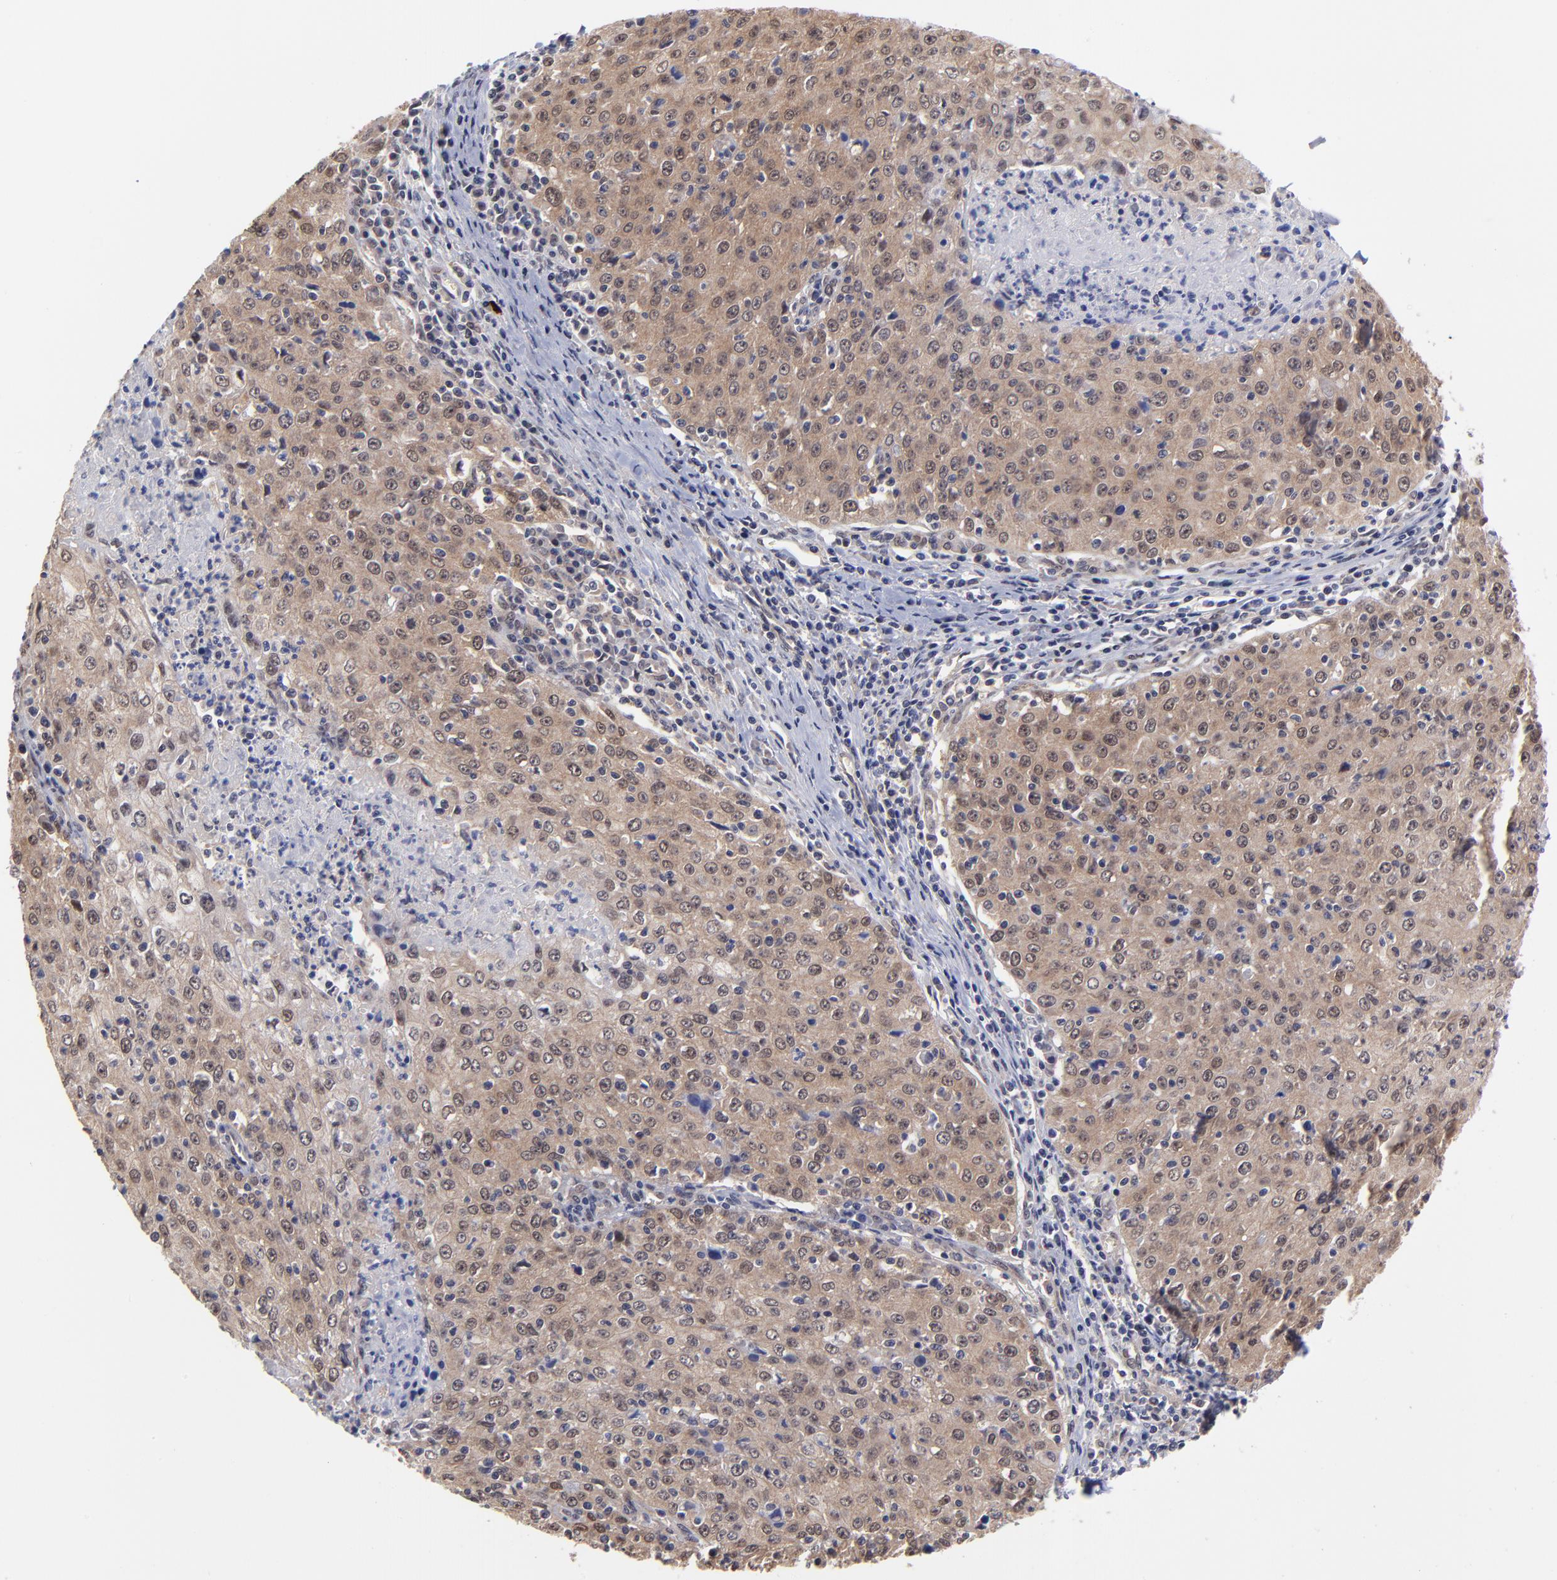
{"staining": {"intensity": "strong", "quantity": ">75%", "location": "cytoplasmic/membranous"}, "tissue": "cervical cancer", "cell_type": "Tumor cells", "image_type": "cancer", "snomed": [{"axis": "morphology", "description": "Squamous cell carcinoma, NOS"}, {"axis": "topography", "description": "Cervix"}], "caption": "Immunohistochemistry (IHC) (DAB (3,3'-diaminobenzidine)) staining of cervical cancer (squamous cell carcinoma) exhibits strong cytoplasmic/membranous protein expression in about >75% of tumor cells. (DAB = brown stain, brightfield microscopy at high magnification).", "gene": "UBE2E3", "patient": {"sex": "female", "age": 27}}